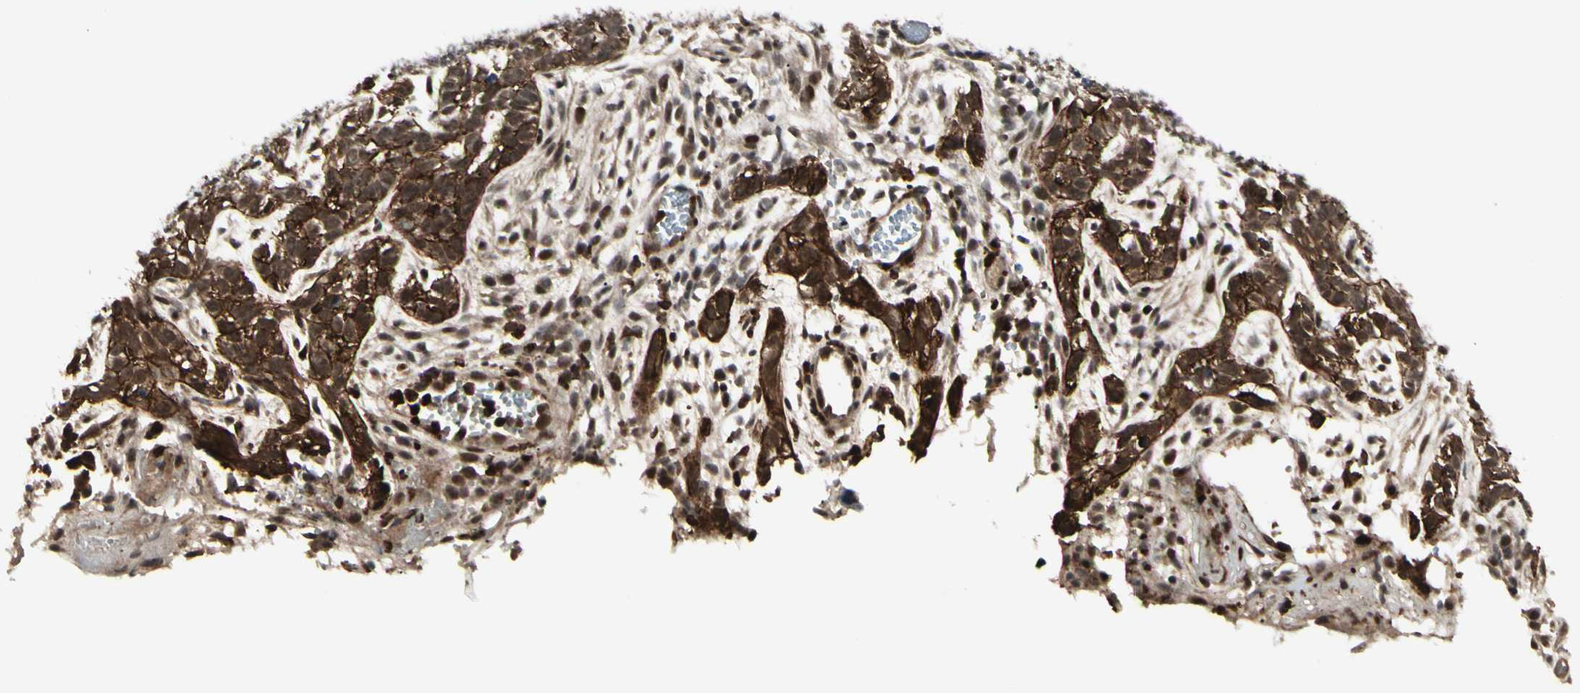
{"staining": {"intensity": "strong", "quantity": ">75%", "location": "cytoplasmic/membranous,nuclear"}, "tissue": "skin cancer", "cell_type": "Tumor cells", "image_type": "cancer", "snomed": [{"axis": "morphology", "description": "Basal cell carcinoma"}, {"axis": "topography", "description": "Skin"}], "caption": "Immunohistochemical staining of human skin cancer (basal cell carcinoma) shows high levels of strong cytoplasmic/membranous and nuclear protein expression in about >75% of tumor cells.", "gene": "MLF2", "patient": {"sex": "male", "age": 87}}